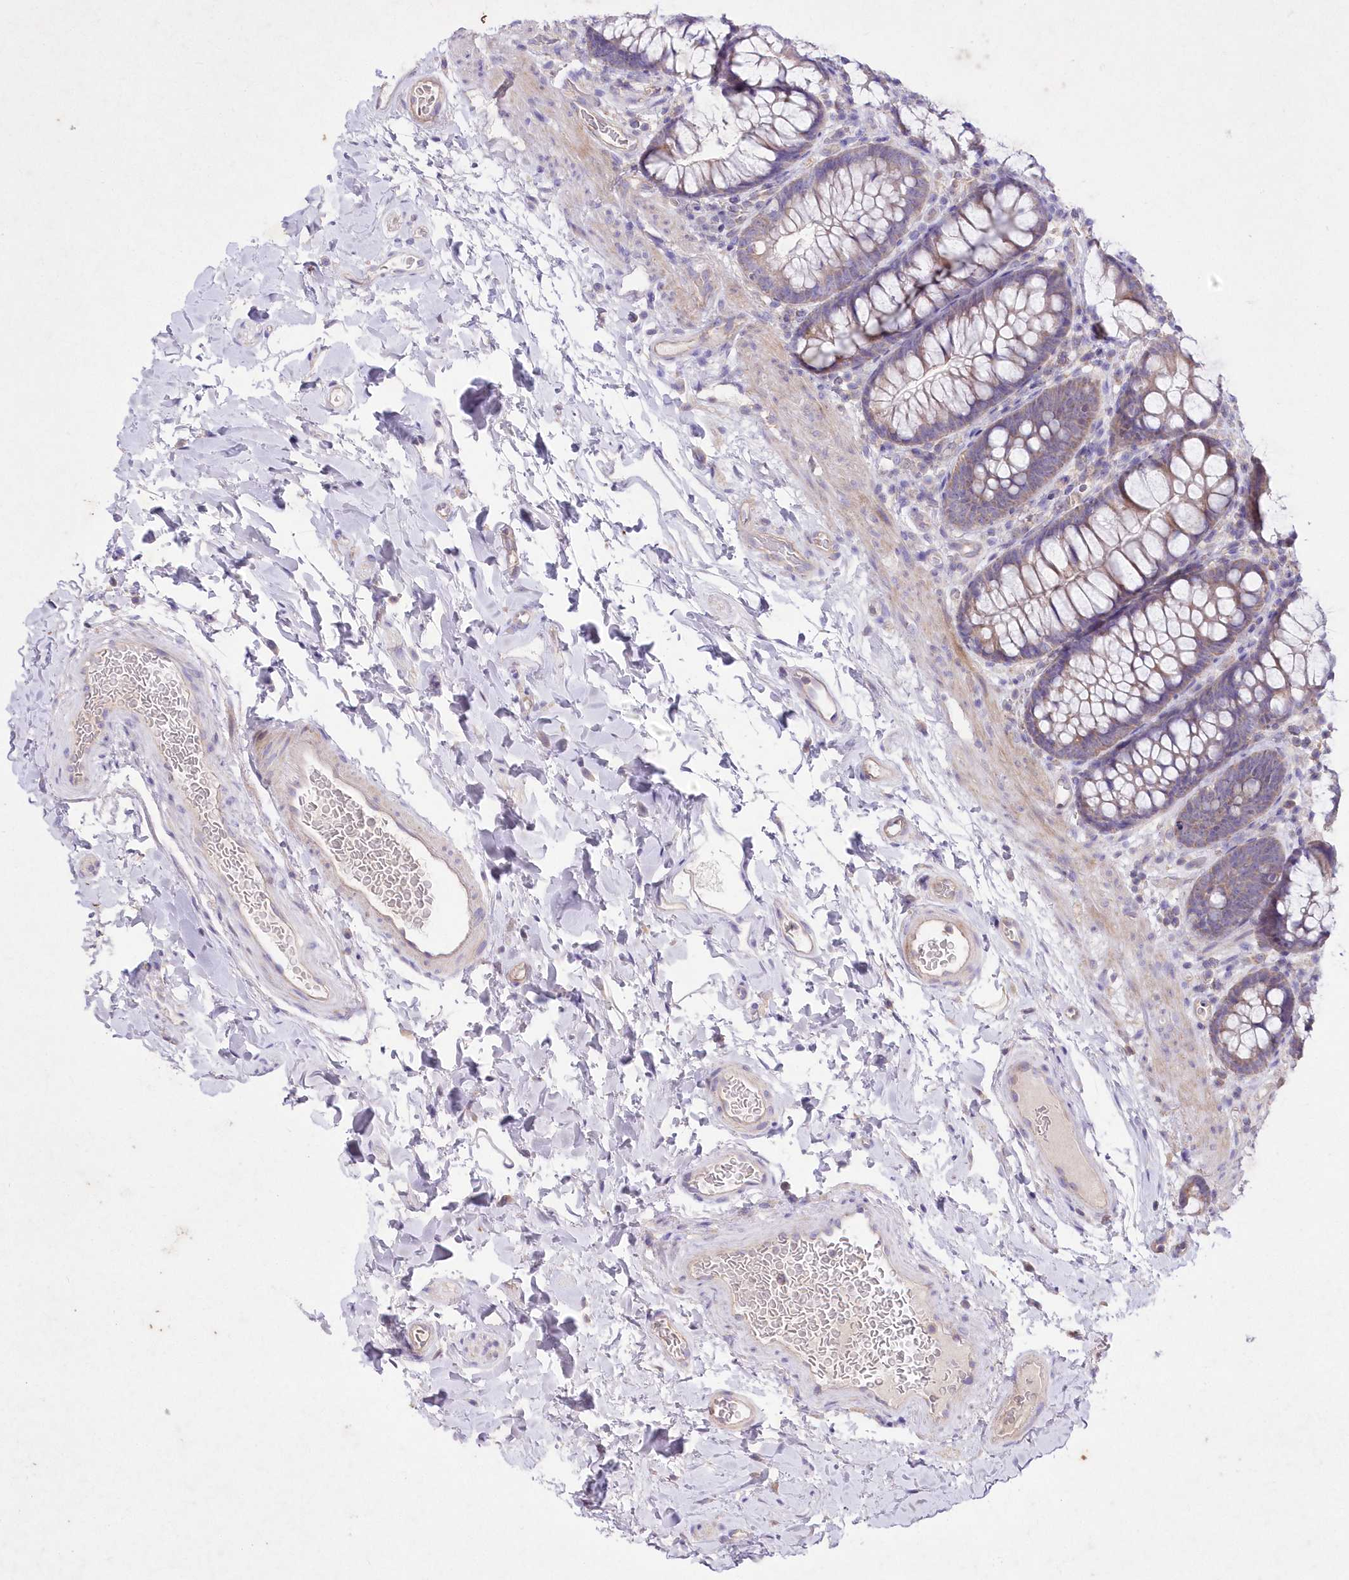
{"staining": {"intensity": "weak", "quantity": ">75%", "location": "cytoplasmic/membranous"}, "tissue": "colon", "cell_type": "Endothelial cells", "image_type": "normal", "snomed": [{"axis": "morphology", "description": "Normal tissue, NOS"}, {"axis": "topography", "description": "Colon"}], "caption": "Protein analysis of benign colon shows weak cytoplasmic/membranous expression in approximately >75% of endothelial cells.", "gene": "ITSN2", "patient": {"sex": "female", "age": 62}}